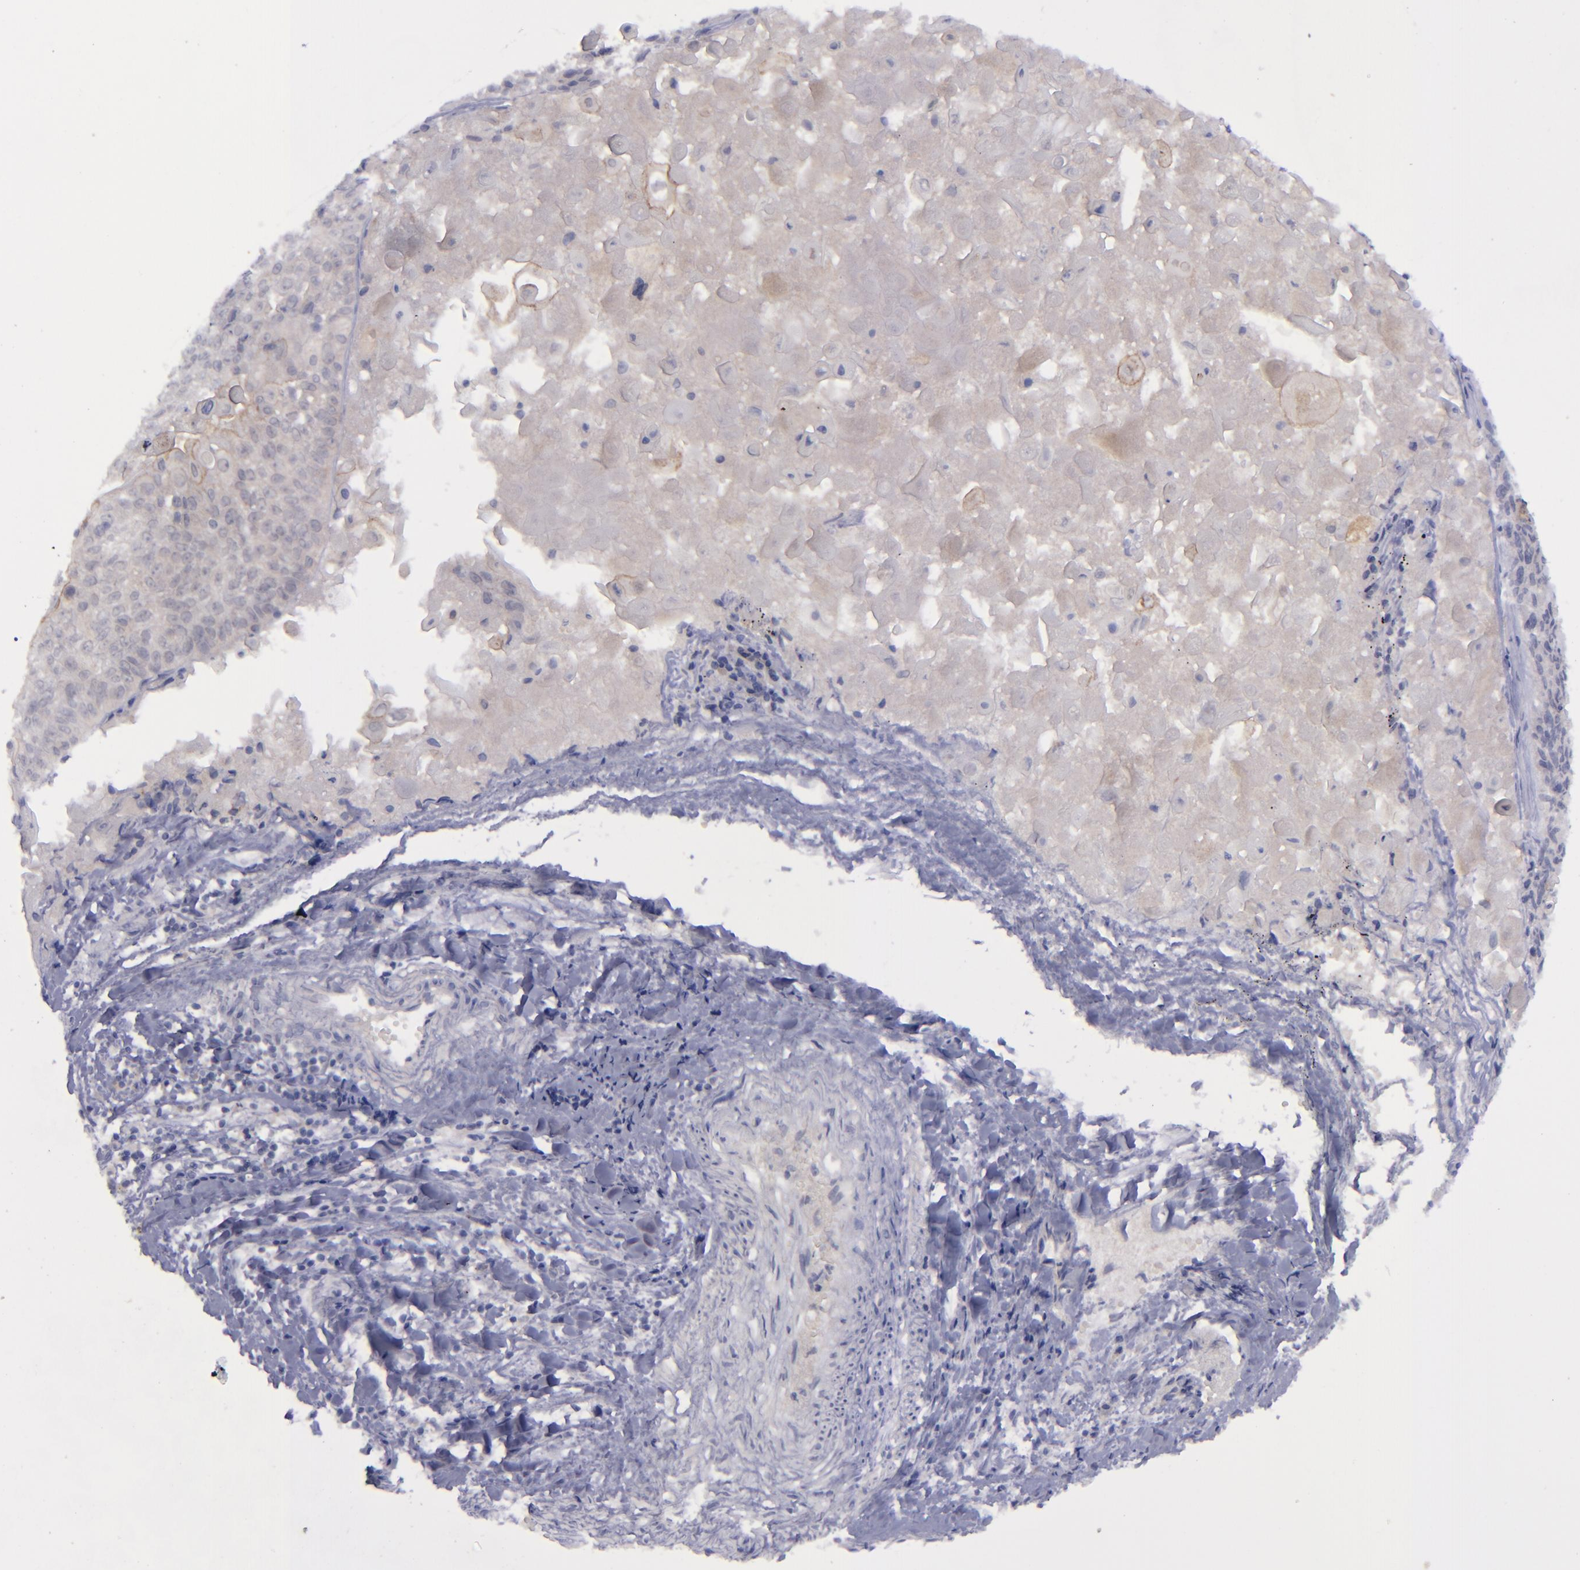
{"staining": {"intensity": "weak", "quantity": "25%-75%", "location": "cytoplasmic/membranous"}, "tissue": "lung cancer", "cell_type": "Tumor cells", "image_type": "cancer", "snomed": [{"axis": "morphology", "description": "Adenocarcinoma, NOS"}, {"axis": "topography", "description": "Lung"}], "caption": "This image shows IHC staining of human adenocarcinoma (lung), with low weak cytoplasmic/membranous staining in about 25%-75% of tumor cells.", "gene": "EVPL", "patient": {"sex": "male", "age": 60}}